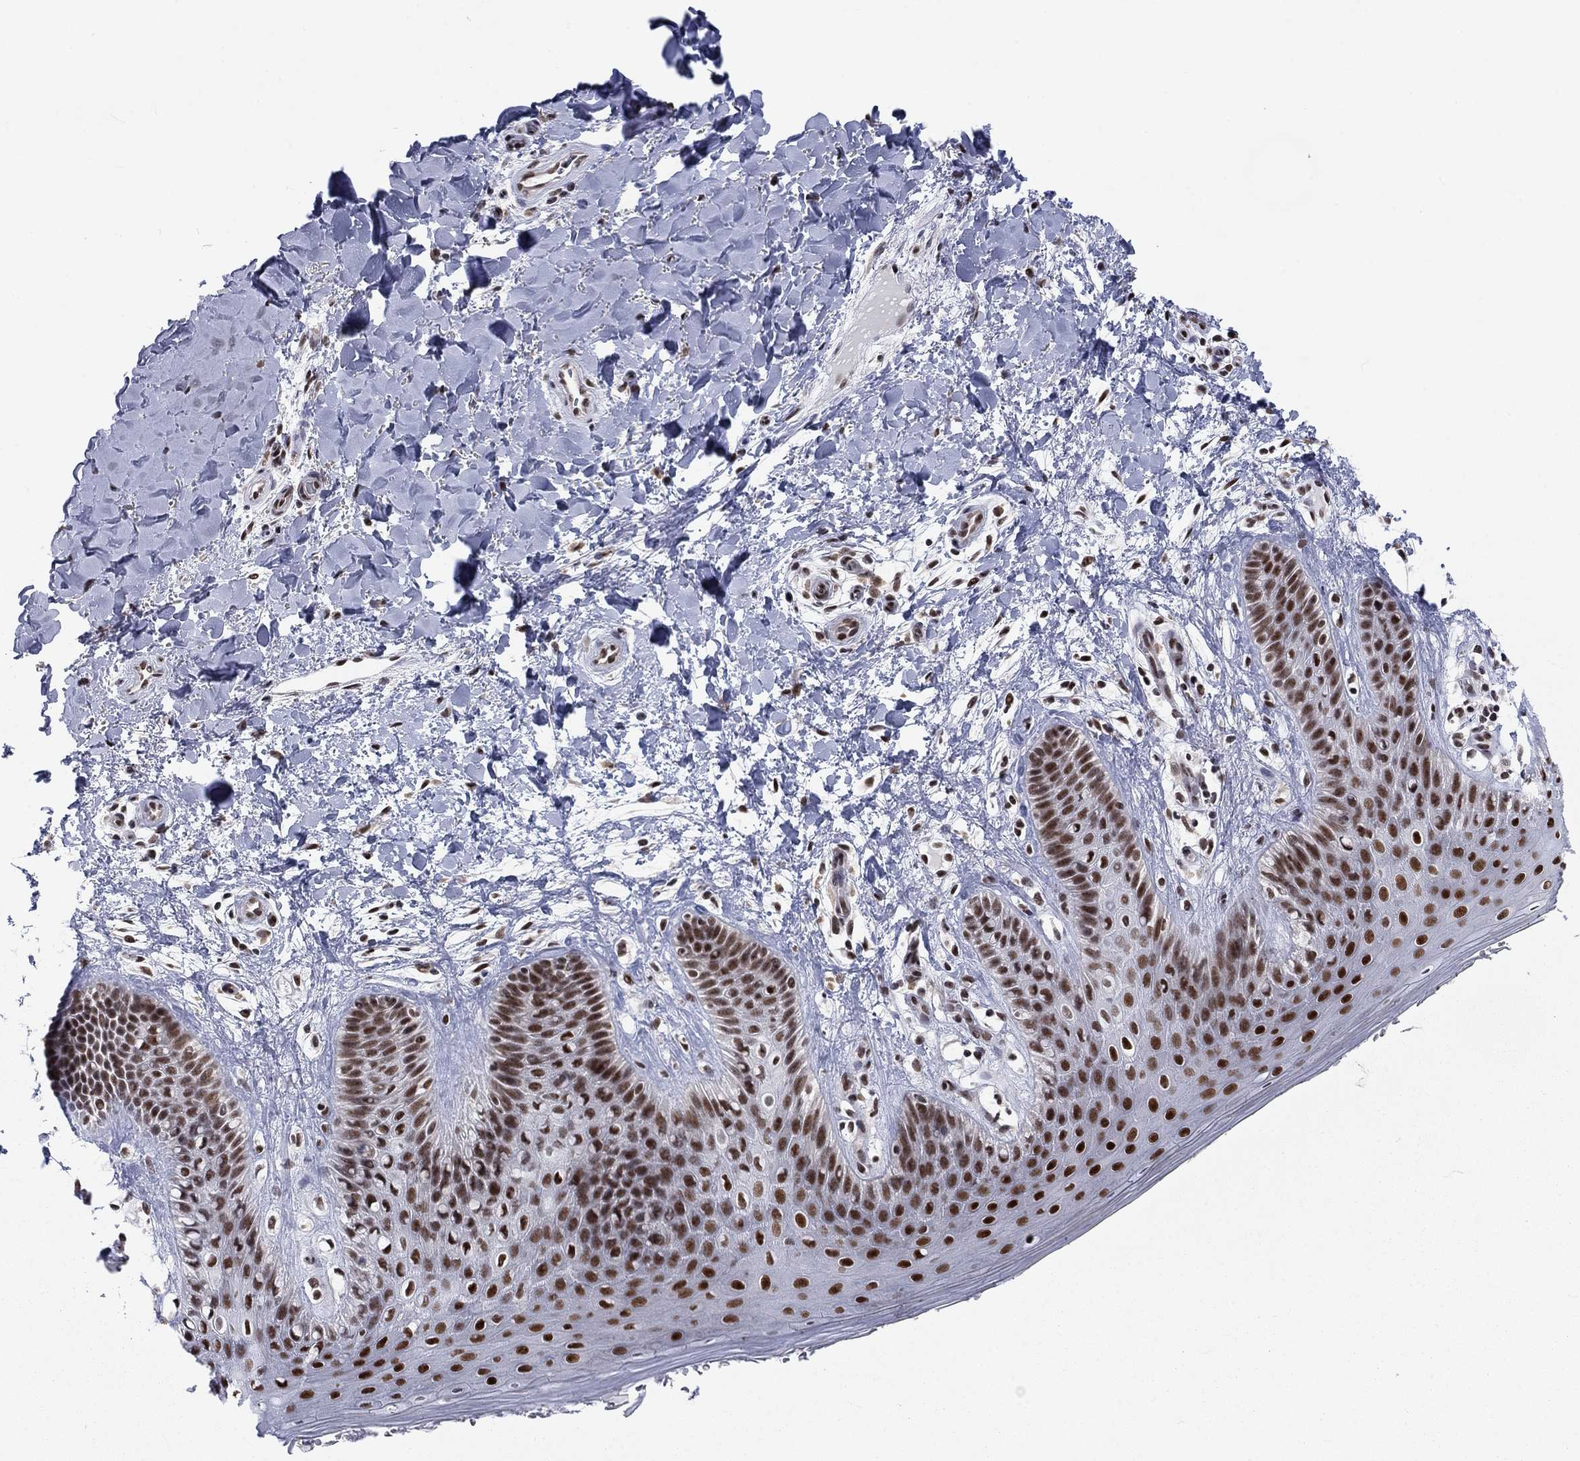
{"staining": {"intensity": "strong", "quantity": ">75%", "location": "nuclear"}, "tissue": "skin", "cell_type": "Epidermal cells", "image_type": "normal", "snomed": [{"axis": "morphology", "description": "Normal tissue, NOS"}, {"axis": "topography", "description": "Anal"}], "caption": "Immunohistochemical staining of normal human skin demonstrates strong nuclear protein staining in approximately >75% of epidermal cells.", "gene": "FYTTD1", "patient": {"sex": "male", "age": 36}}